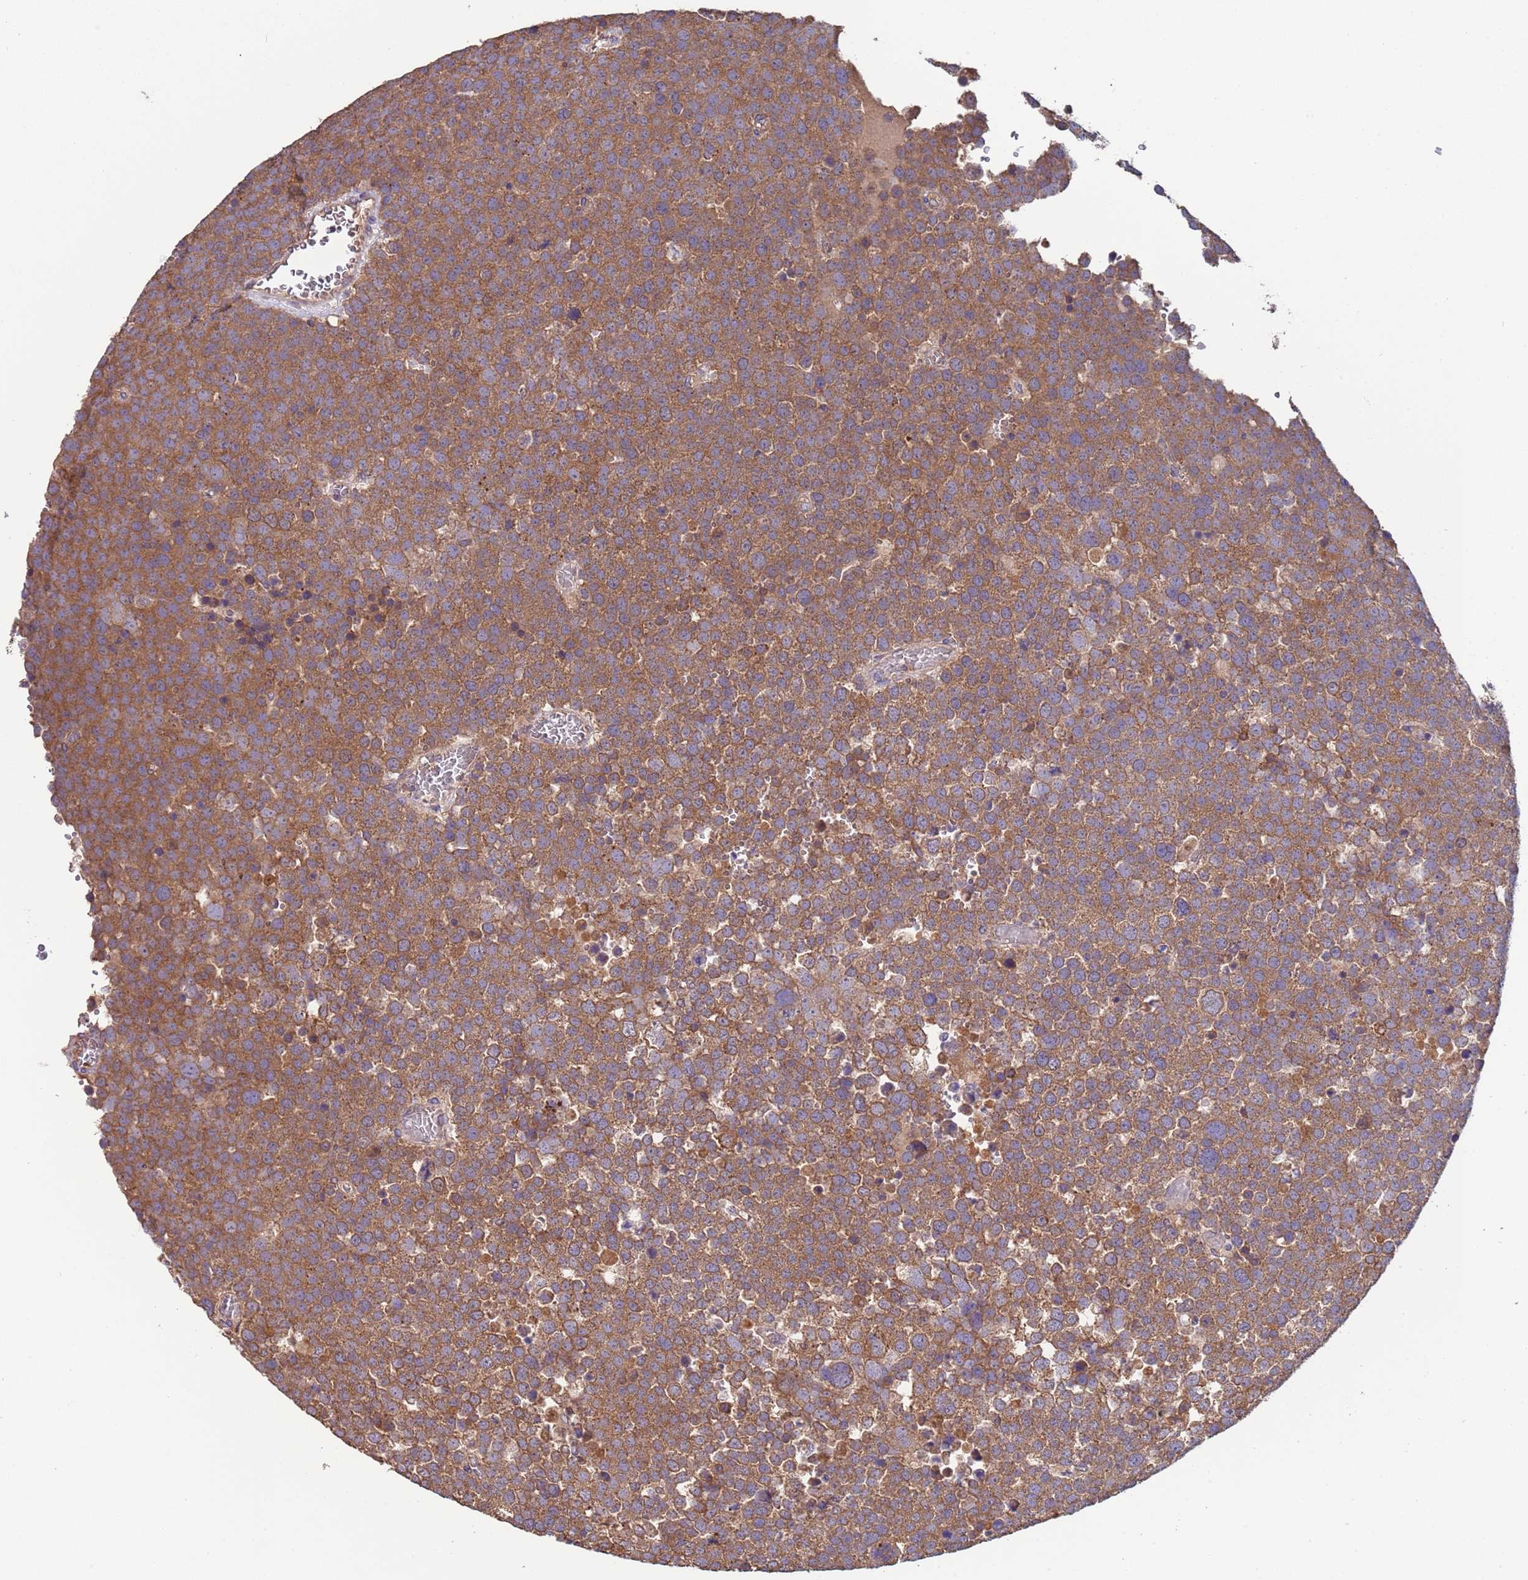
{"staining": {"intensity": "moderate", "quantity": ">75%", "location": "cytoplasmic/membranous"}, "tissue": "testis cancer", "cell_type": "Tumor cells", "image_type": "cancer", "snomed": [{"axis": "morphology", "description": "Seminoma, NOS"}, {"axis": "topography", "description": "Testis"}], "caption": "The photomicrograph demonstrates staining of testis seminoma, revealing moderate cytoplasmic/membranous protein positivity (brown color) within tumor cells.", "gene": "EEF1AKMT1", "patient": {"sex": "male", "age": 71}}